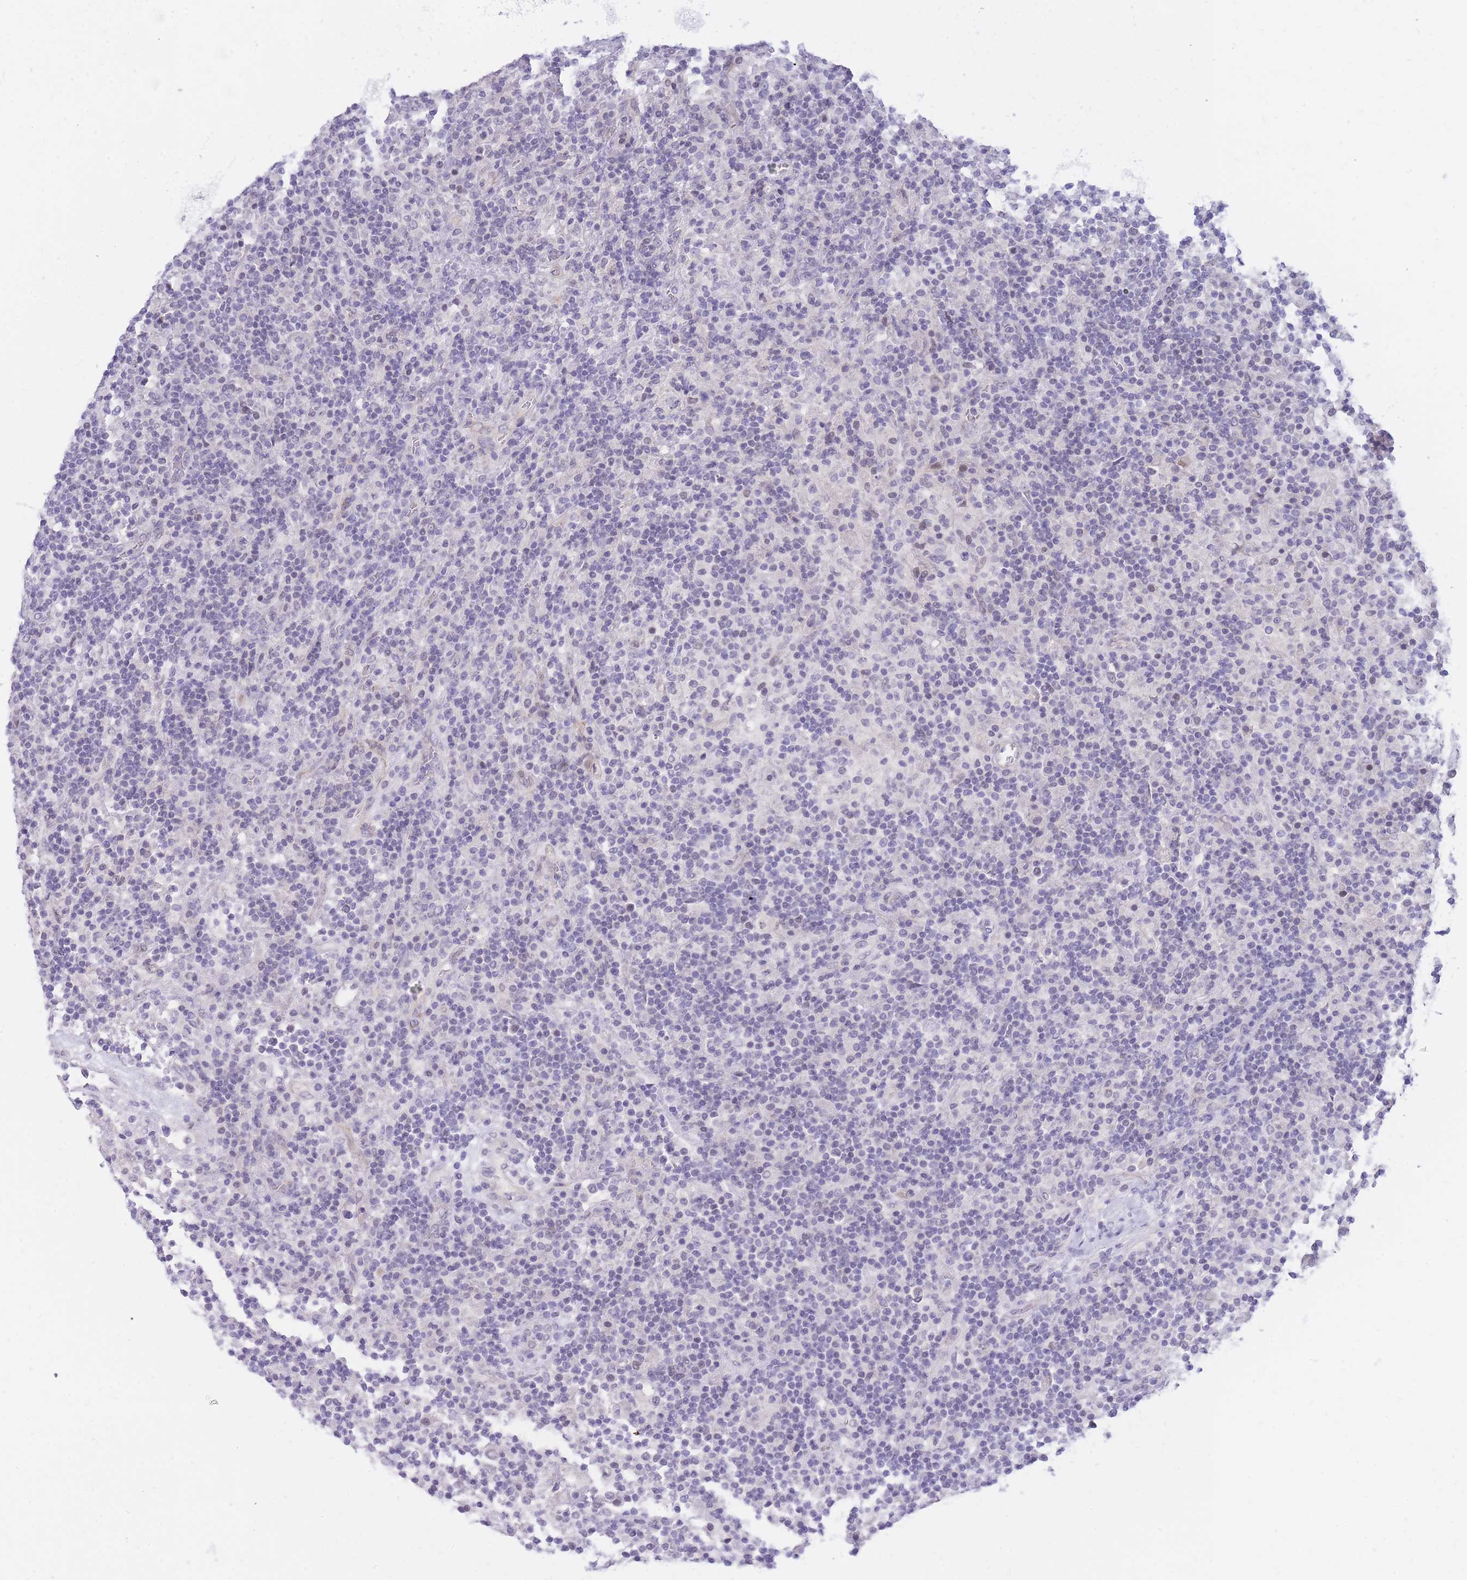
{"staining": {"intensity": "negative", "quantity": "none", "location": "none"}, "tissue": "lymphoma", "cell_type": "Tumor cells", "image_type": "cancer", "snomed": [{"axis": "morphology", "description": "Hodgkin's disease, NOS"}, {"axis": "topography", "description": "Lymph node"}], "caption": "Immunohistochemical staining of human Hodgkin's disease exhibits no significant expression in tumor cells.", "gene": "PRR23B", "patient": {"sex": "male", "age": 70}}